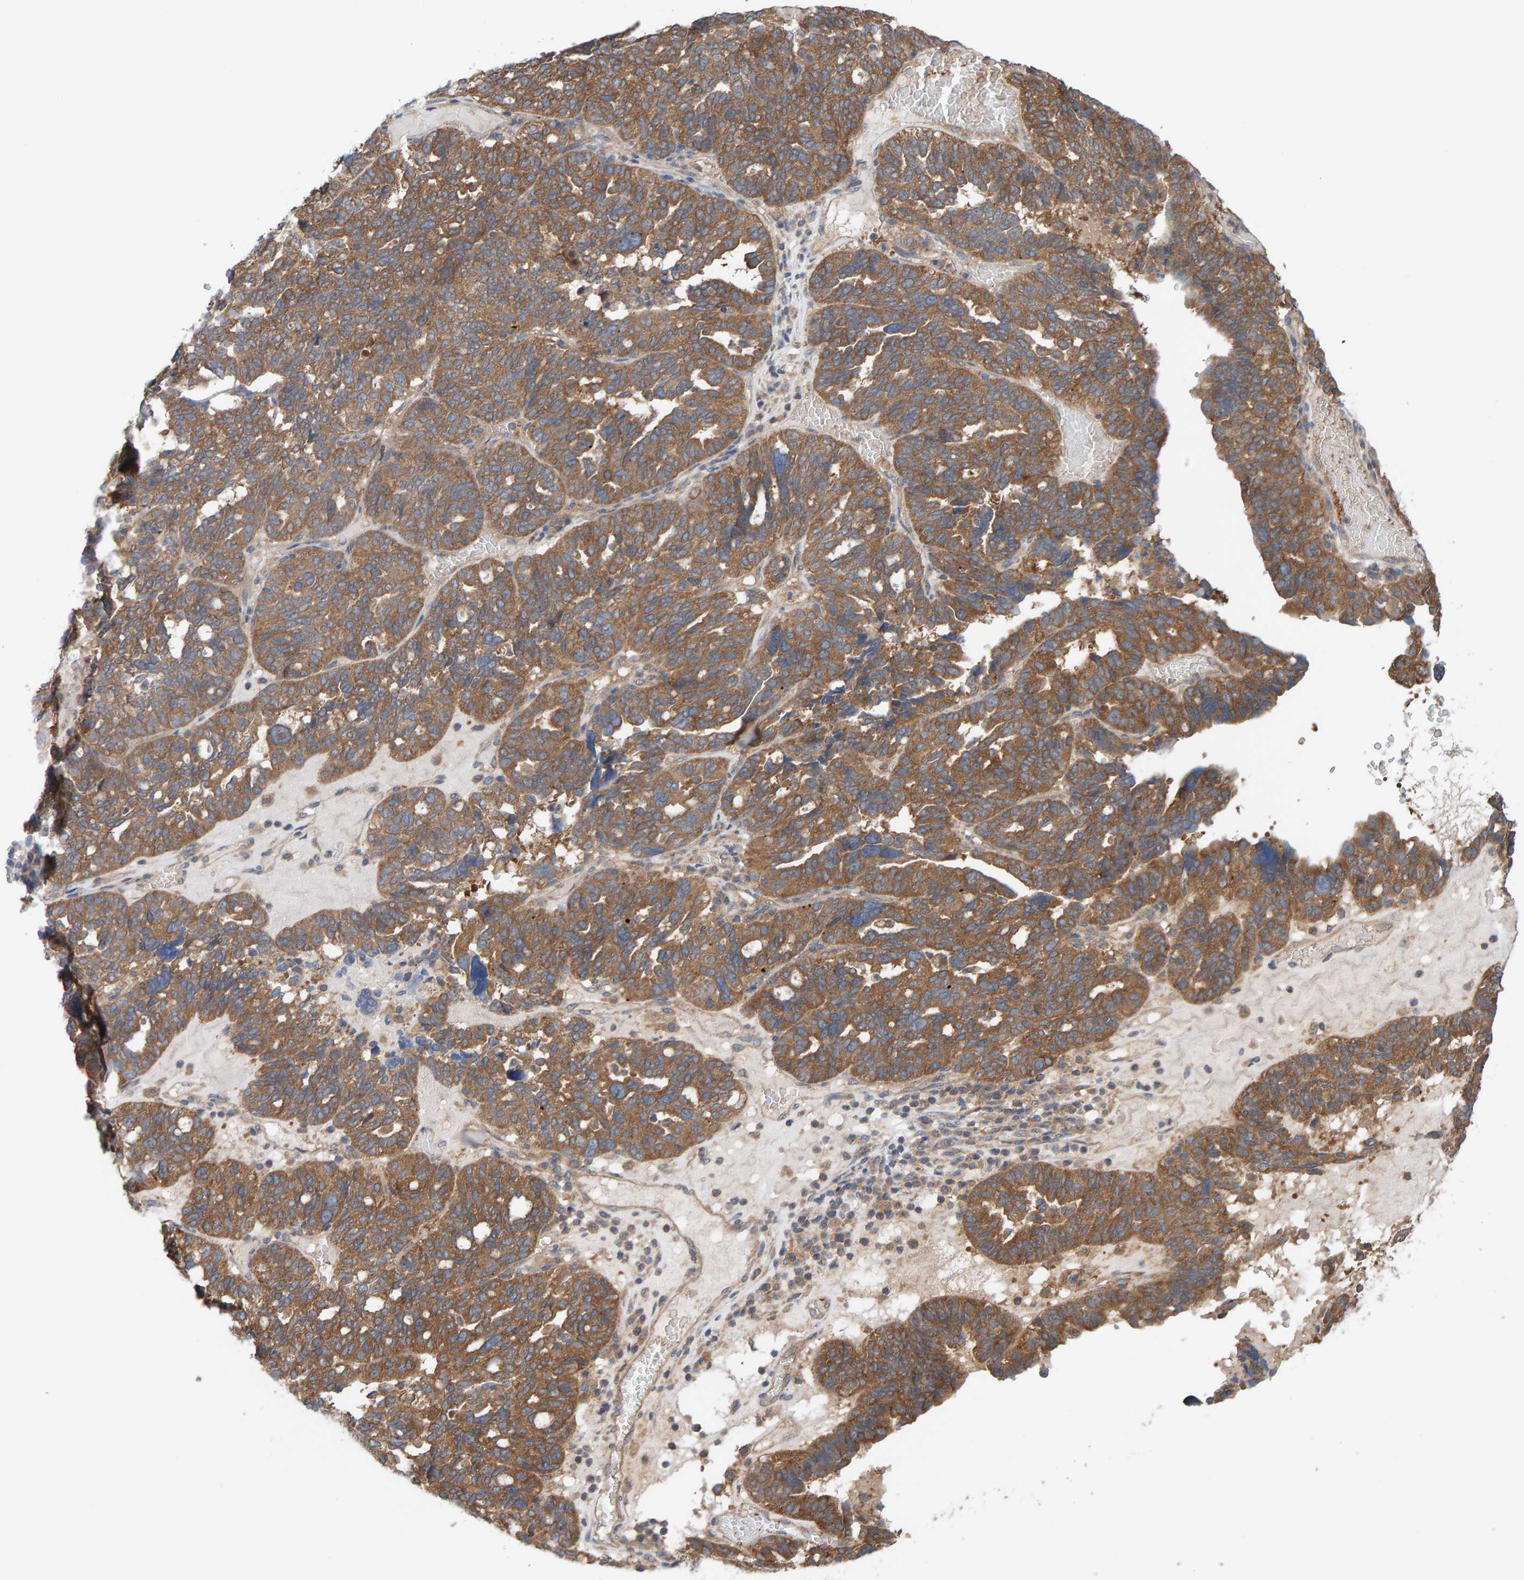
{"staining": {"intensity": "moderate", "quantity": ">75%", "location": "cytoplasmic/membranous"}, "tissue": "ovarian cancer", "cell_type": "Tumor cells", "image_type": "cancer", "snomed": [{"axis": "morphology", "description": "Cystadenocarcinoma, serous, NOS"}, {"axis": "topography", "description": "Ovary"}], "caption": "Protein staining by immunohistochemistry displays moderate cytoplasmic/membranous expression in about >75% of tumor cells in ovarian serous cystadenocarcinoma.", "gene": "LRSAM1", "patient": {"sex": "female", "age": 59}}